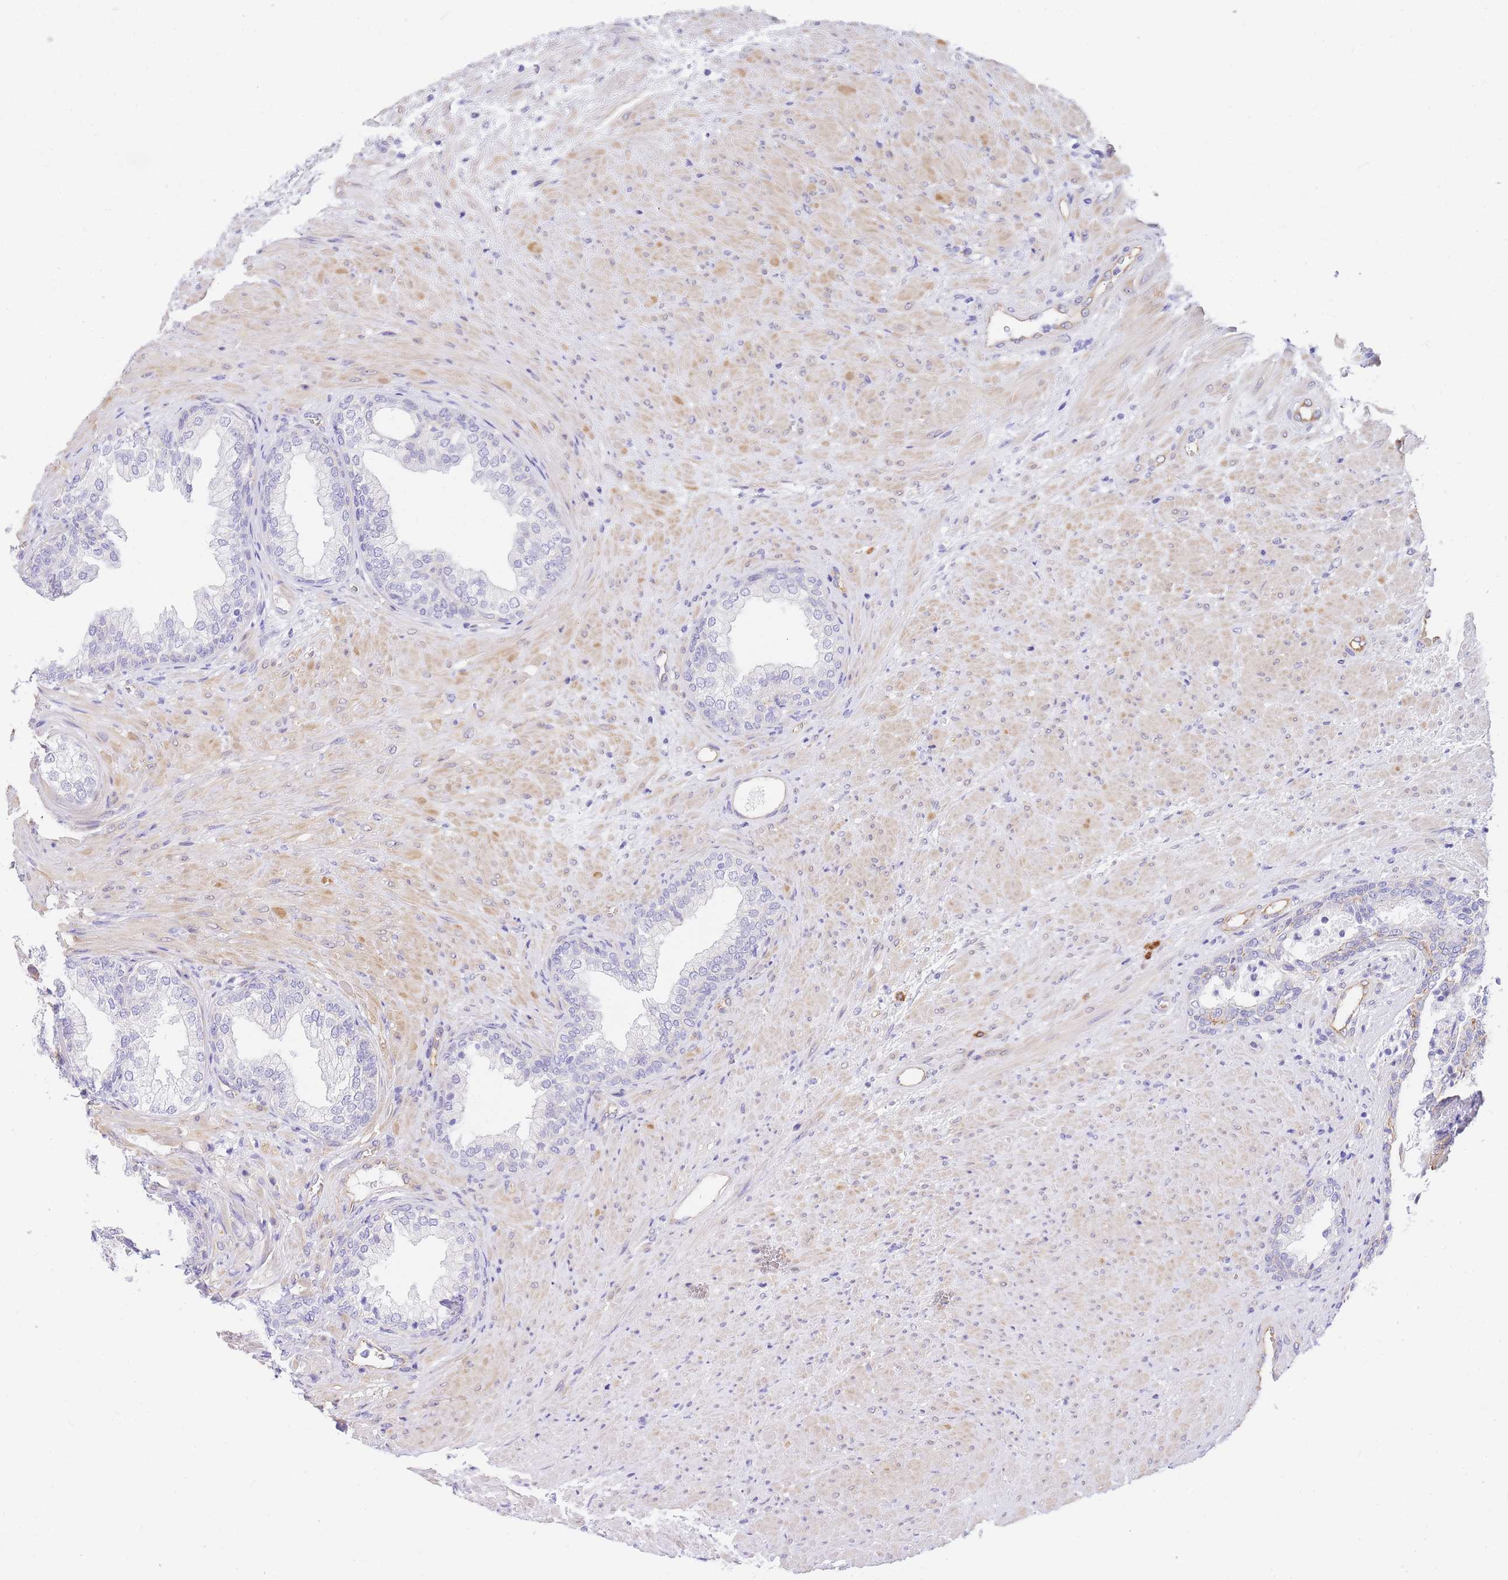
{"staining": {"intensity": "negative", "quantity": "none", "location": "none"}, "tissue": "prostate", "cell_type": "Glandular cells", "image_type": "normal", "snomed": [{"axis": "morphology", "description": "Normal tissue, NOS"}, {"axis": "topography", "description": "Prostate"}], "caption": "The IHC micrograph has no significant staining in glandular cells of prostate.", "gene": "SRSF12", "patient": {"sex": "male", "age": 76}}